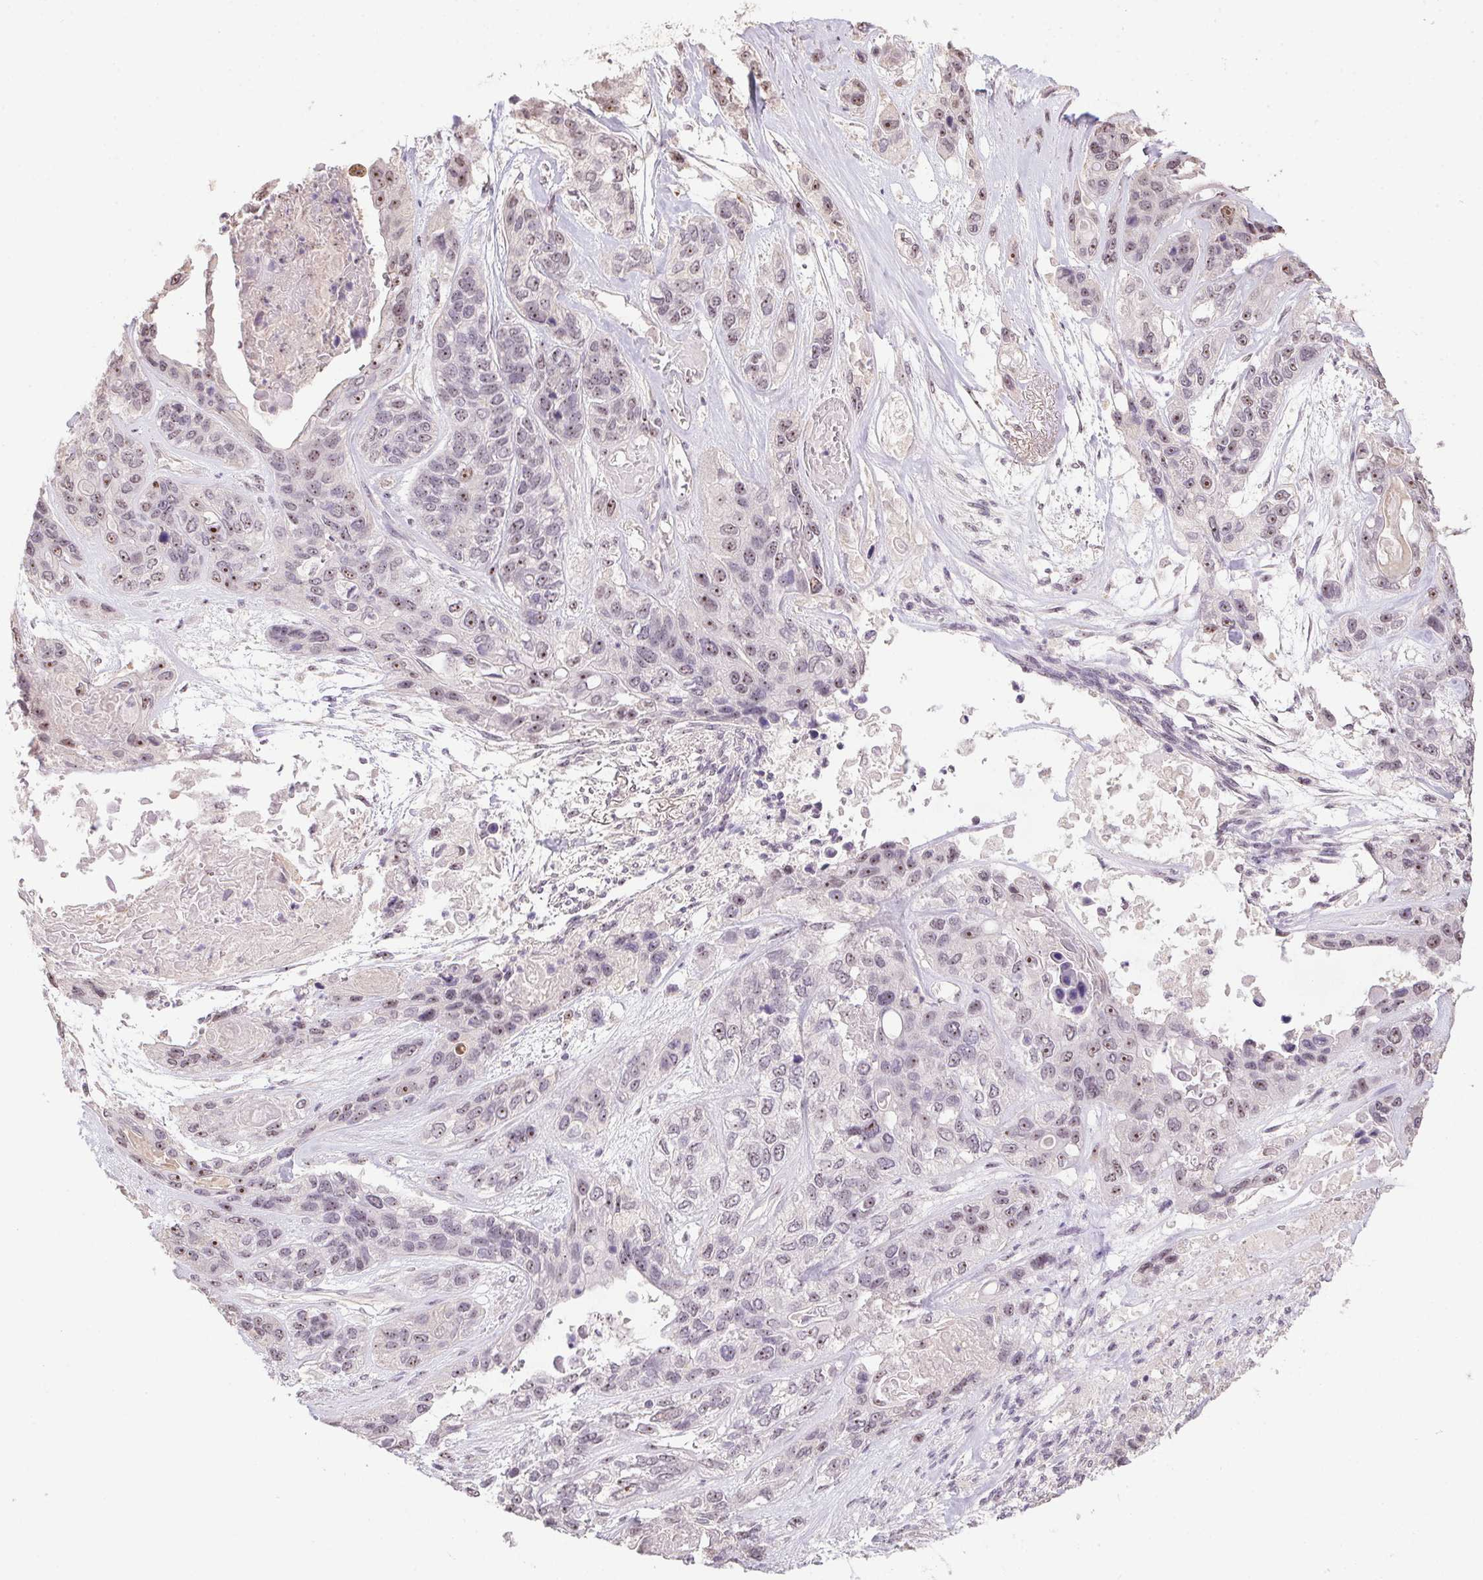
{"staining": {"intensity": "moderate", "quantity": "25%-75%", "location": "nuclear"}, "tissue": "lung cancer", "cell_type": "Tumor cells", "image_type": "cancer", "snomed": [{"axis": "morphology", "description": "Squamous cell carcinoma, NOS"}, {"axis": "topography", "description": "Lung"}], "caption": "Approximately 25%-75% of tumor cells in lung squamous cell carcinoma exhibit moderate nuclear protein positivity as visualized by brown immunohistochemical staining.", "gene": "BATF2", "patient": {"sex": "female", "age": 70}}